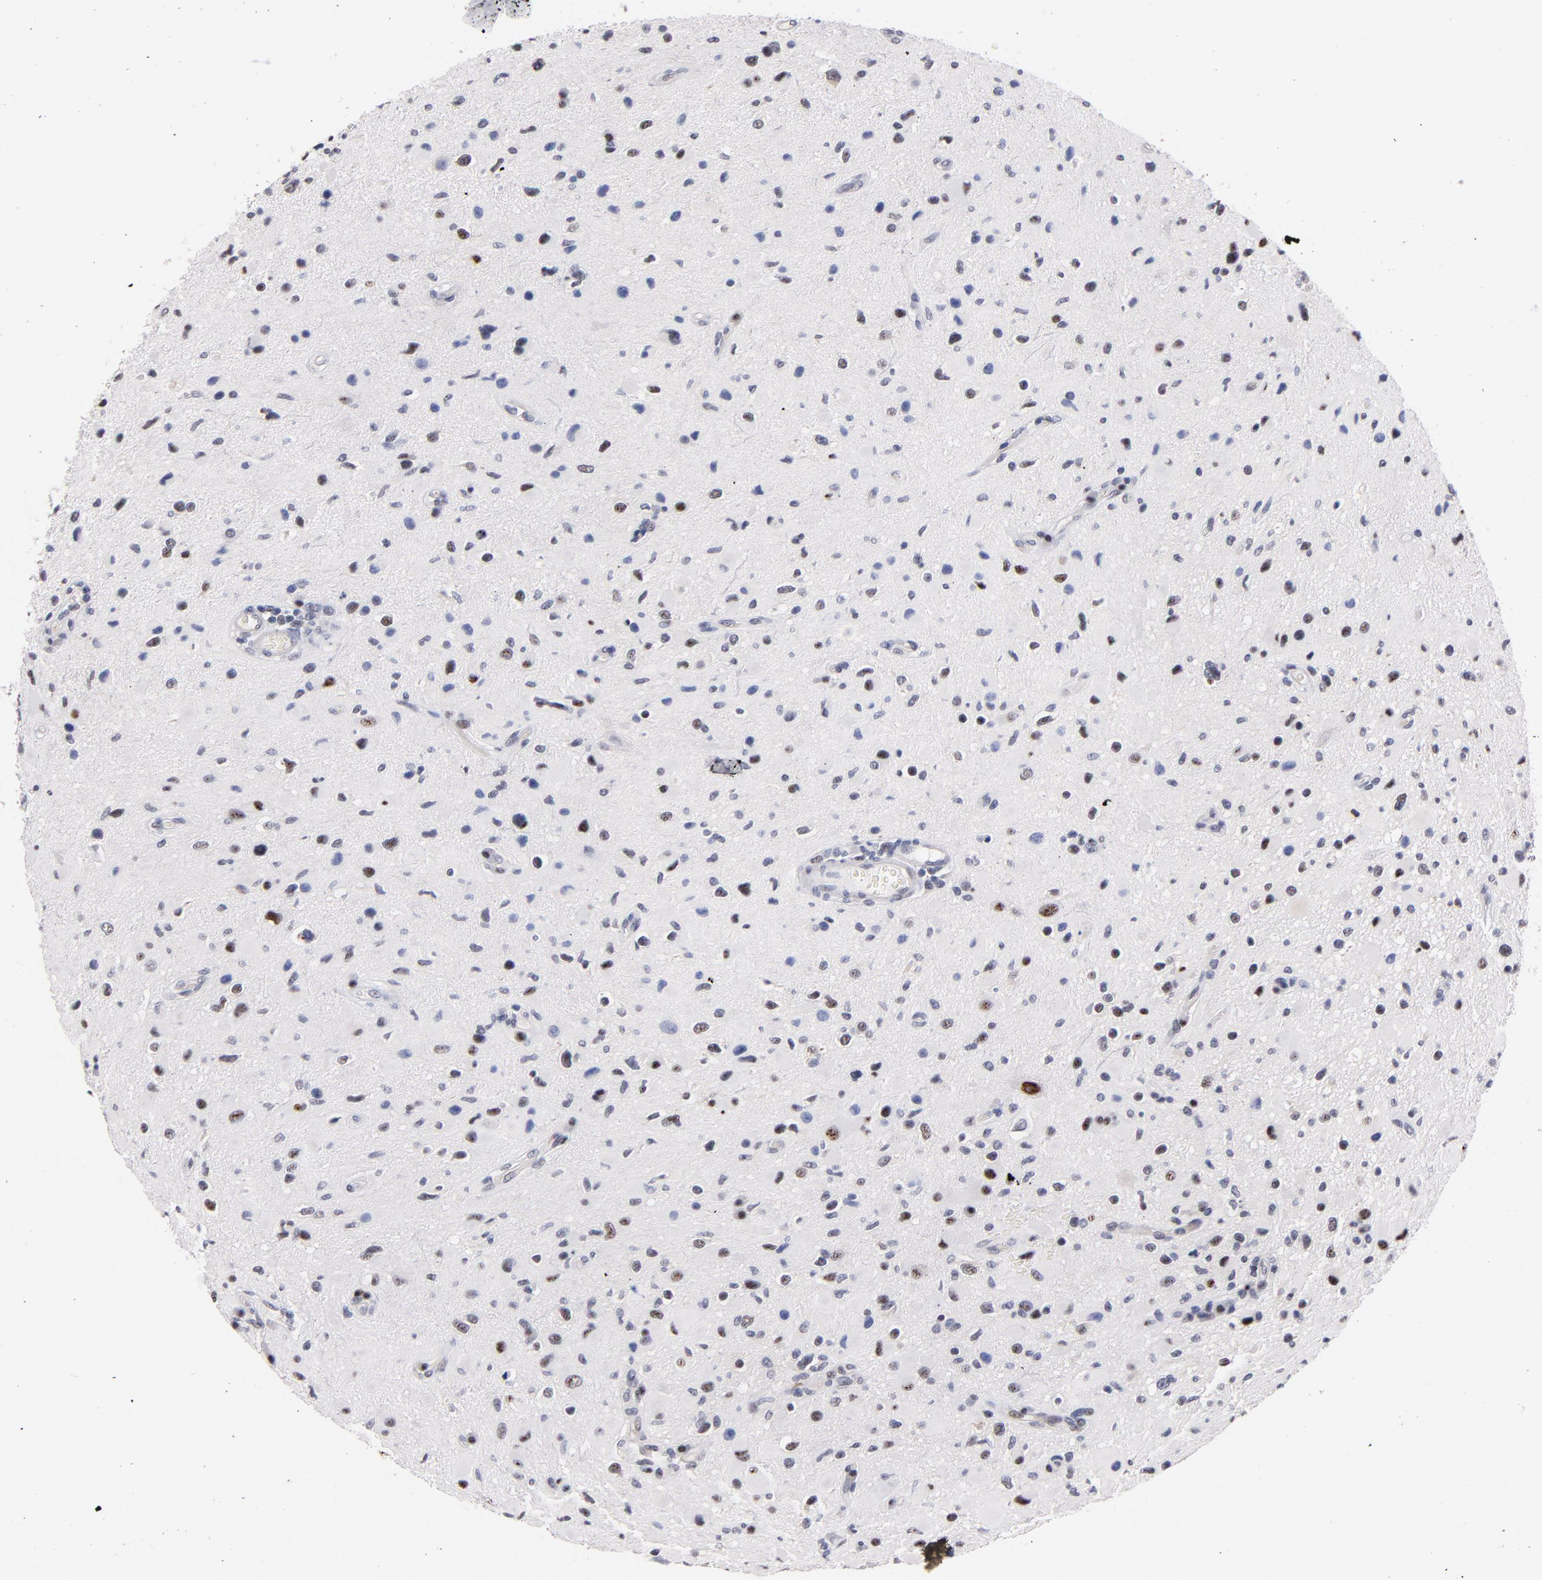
{"staining": {"intensity": "weak", "quantity": "<25%", "location": "nuclear"}, "tissue": "glioma", "cell_type": "Tumor cells", "image_type": "cancer", "snomed": [{"axis": "morphology", "description": "Glioma, malignant, Low grade"}, {"axis": "topography", "description": "Brain"}], "caption": "Immunohistochemistry (IHC) micrograph of neoplastic tissue: human glioma stained with DAB (3,3'-diaminobenzidine) exhibits no significant protein expression in tumor cells.", "gene": "RAF1", "patient": {"sex": "female", "age": 32}}